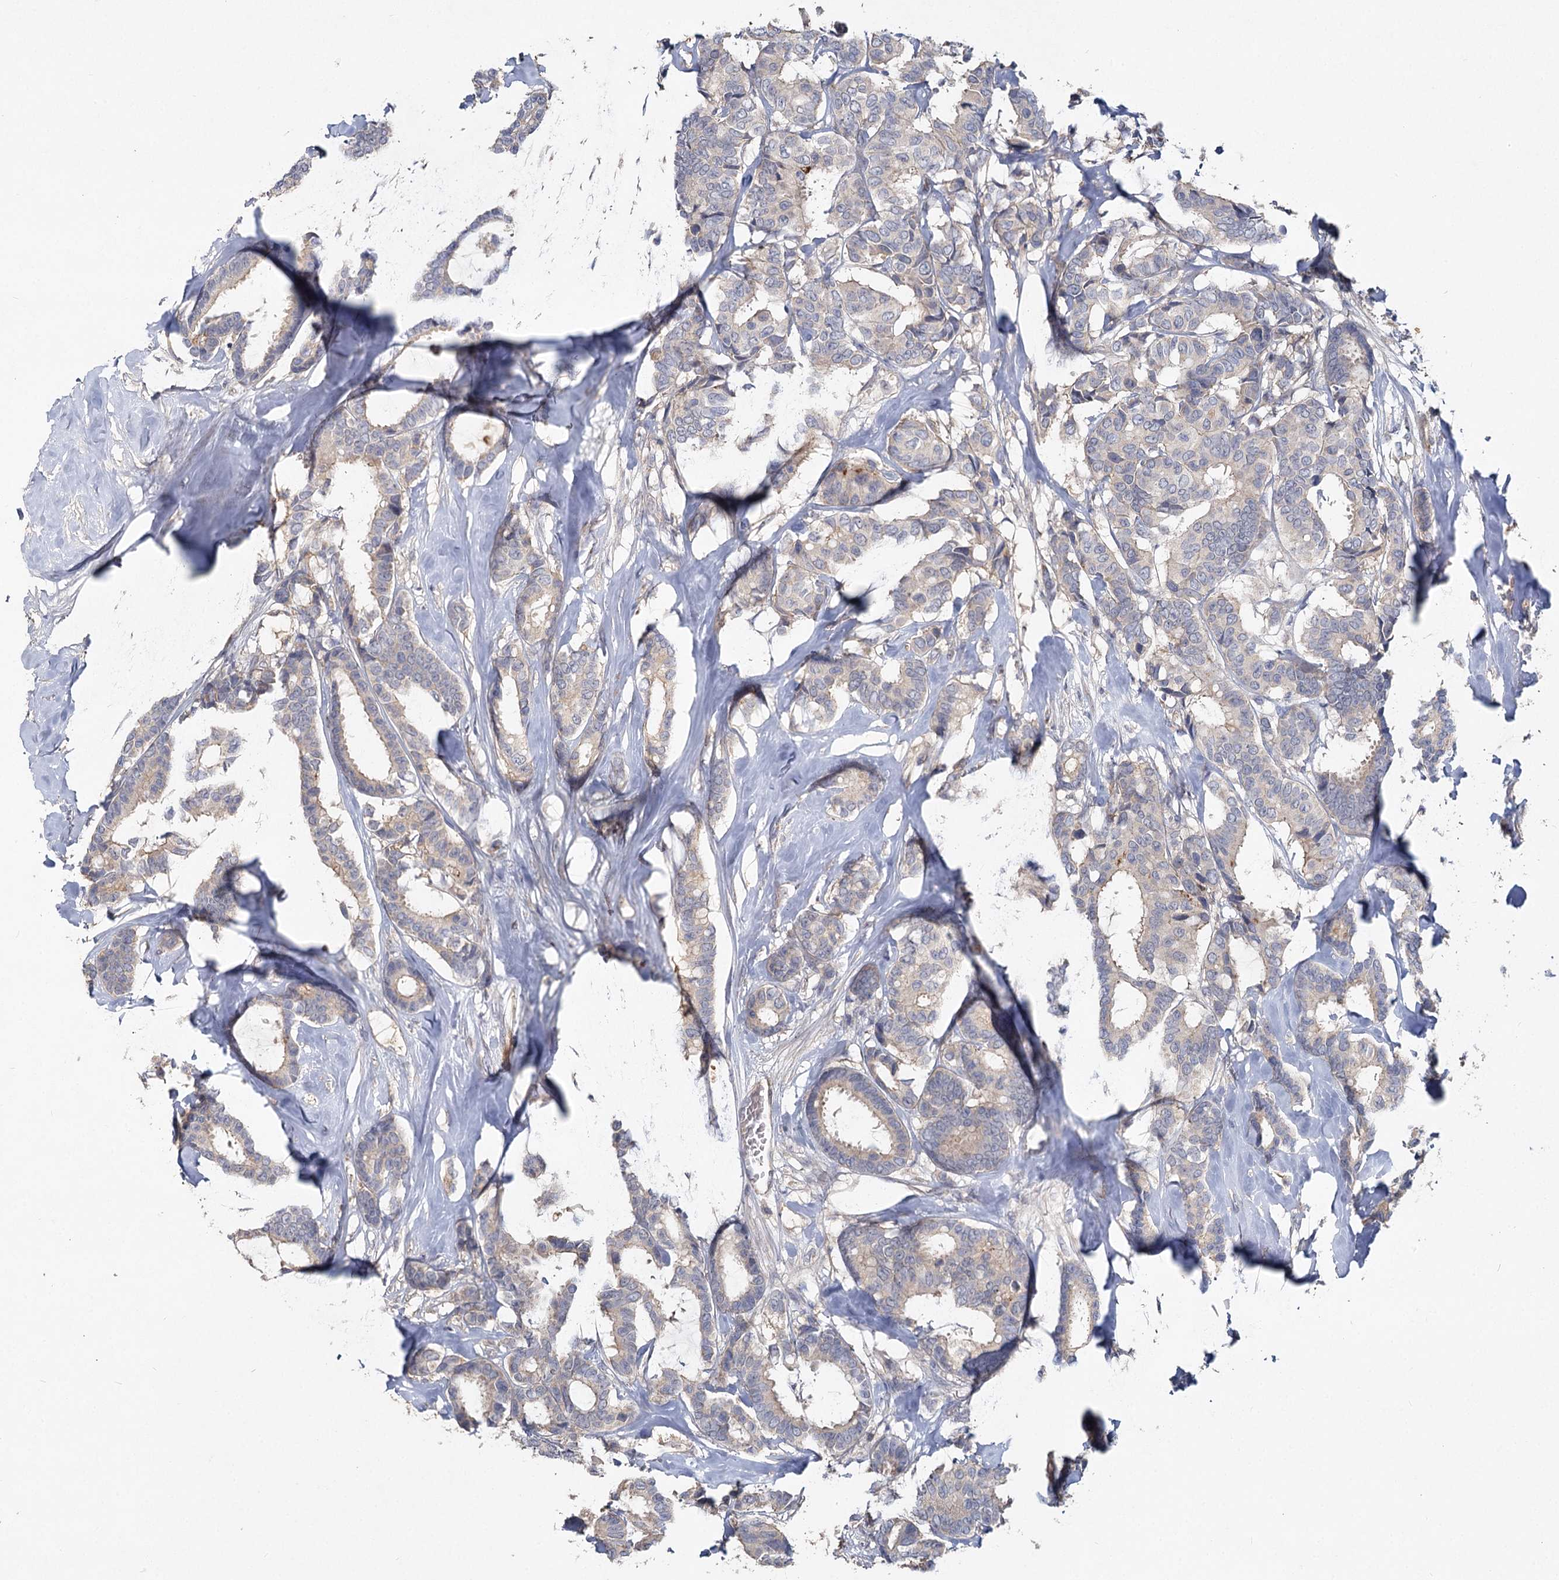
{"staining": {"intensity": "negative", "quantity": "none", "location": "none"}, "tissue": "breast cancer", "cell_type": "Tumor cells", "image_type": "cancer", "snomed": [{"axis": "morphology", "description": "Duct carcinoma"}, {"axis": "topography", "description": "Breast"}], "caption": "Breast infiltrating ductal carcinoma was stained to show a protein in brown. There is no significant positivity in tumor cells. (DAB (3,3'-diaminobenzidine) immunohistochemistry (IHC), high magnification).", "gene": "ANGPTL5", "patient": {"sex": "female", "age": 87}}